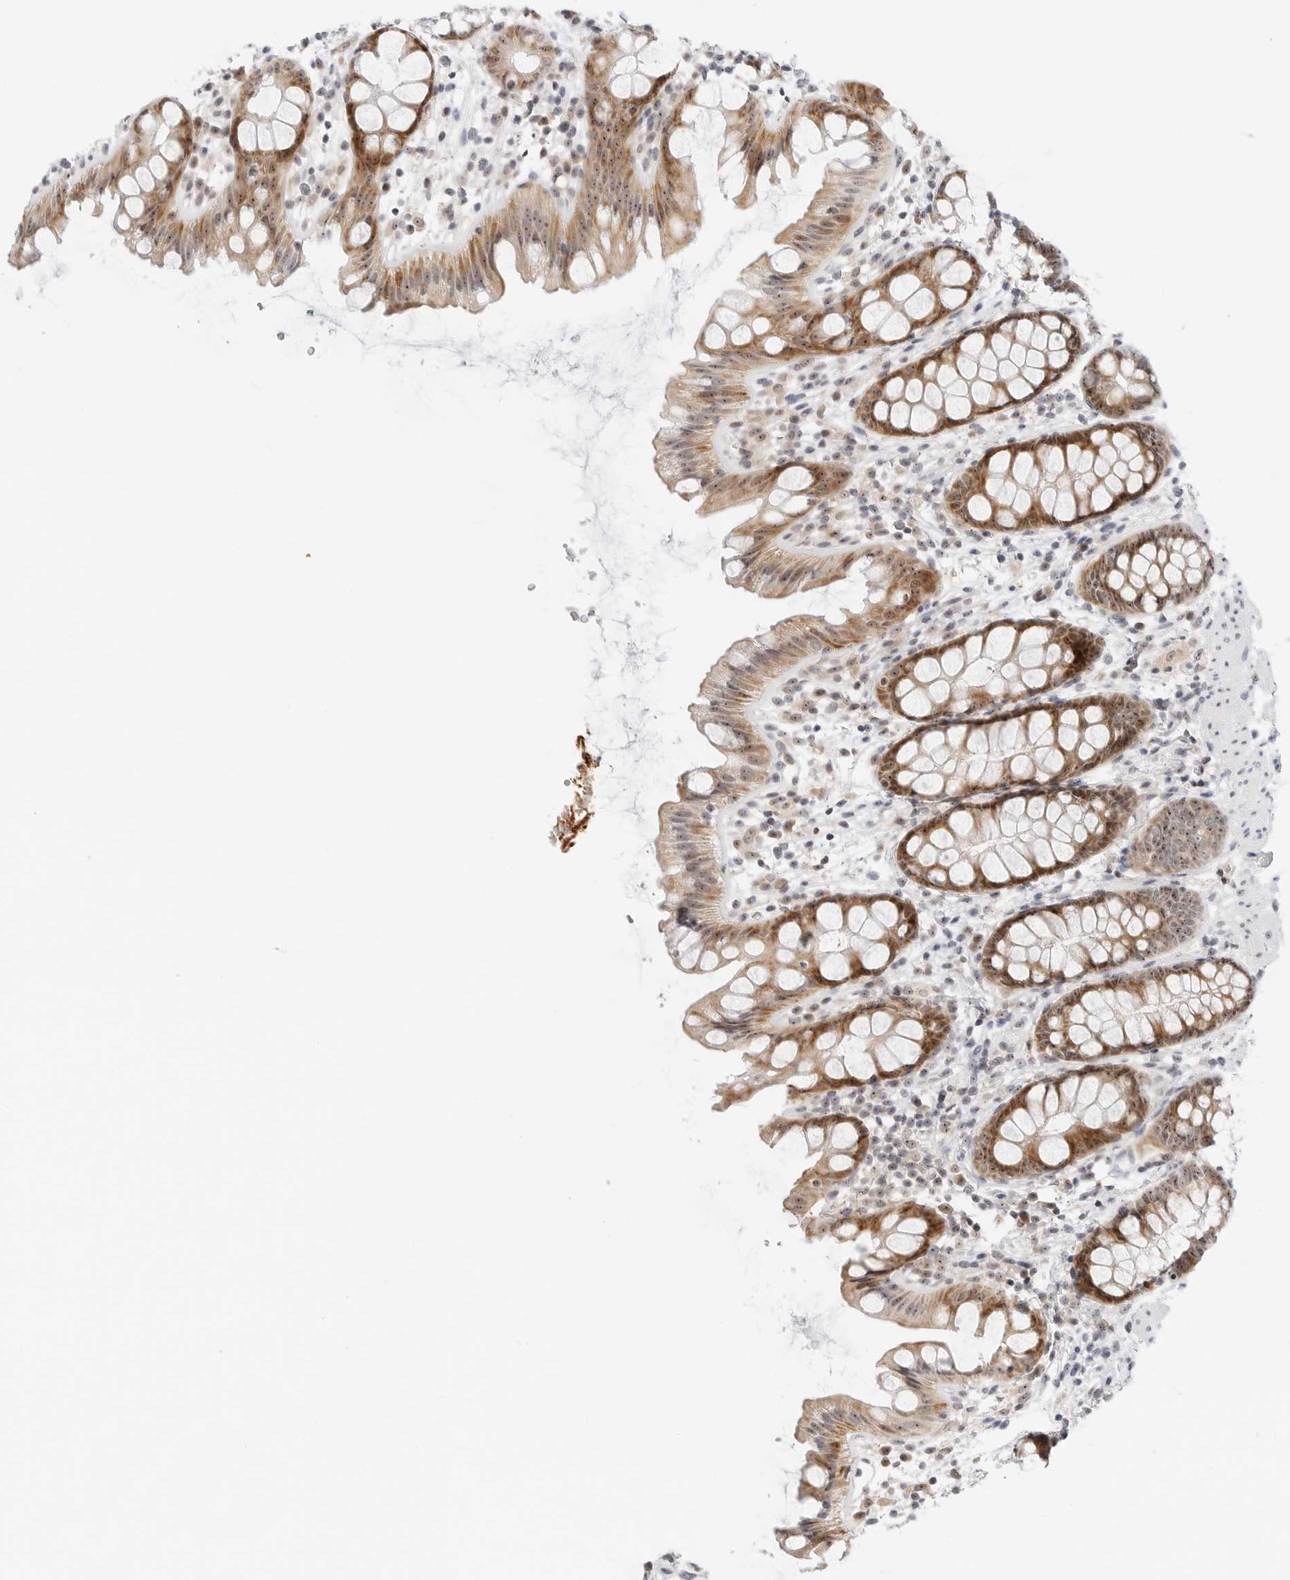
{"staining": {"intensity": "moderate", "quantity": ">75%", "location": "cytoplasmic/membranous,nuclear"}, "tissue": "rectum", "cell_type": "Glandular cells", "image_type": "normal", "snomed": [{"axis": "morphology", "description": "Normal tissue, NOS"}, {"axis": "topography", "description": "Rectum"}], "caption": "Immunohistochemical staining of normal rectum displays >75% levels of moderate cytoplasmic/membranous,nuclear protein positivity in approximately >75% of glandular cells. Using DAB (brown) and hematoxylin (blue) stains, captured at high magnification using brightfield microscopy.", "gene": "RIMKLA", "patient": {"sex": "female", "age": 65}}